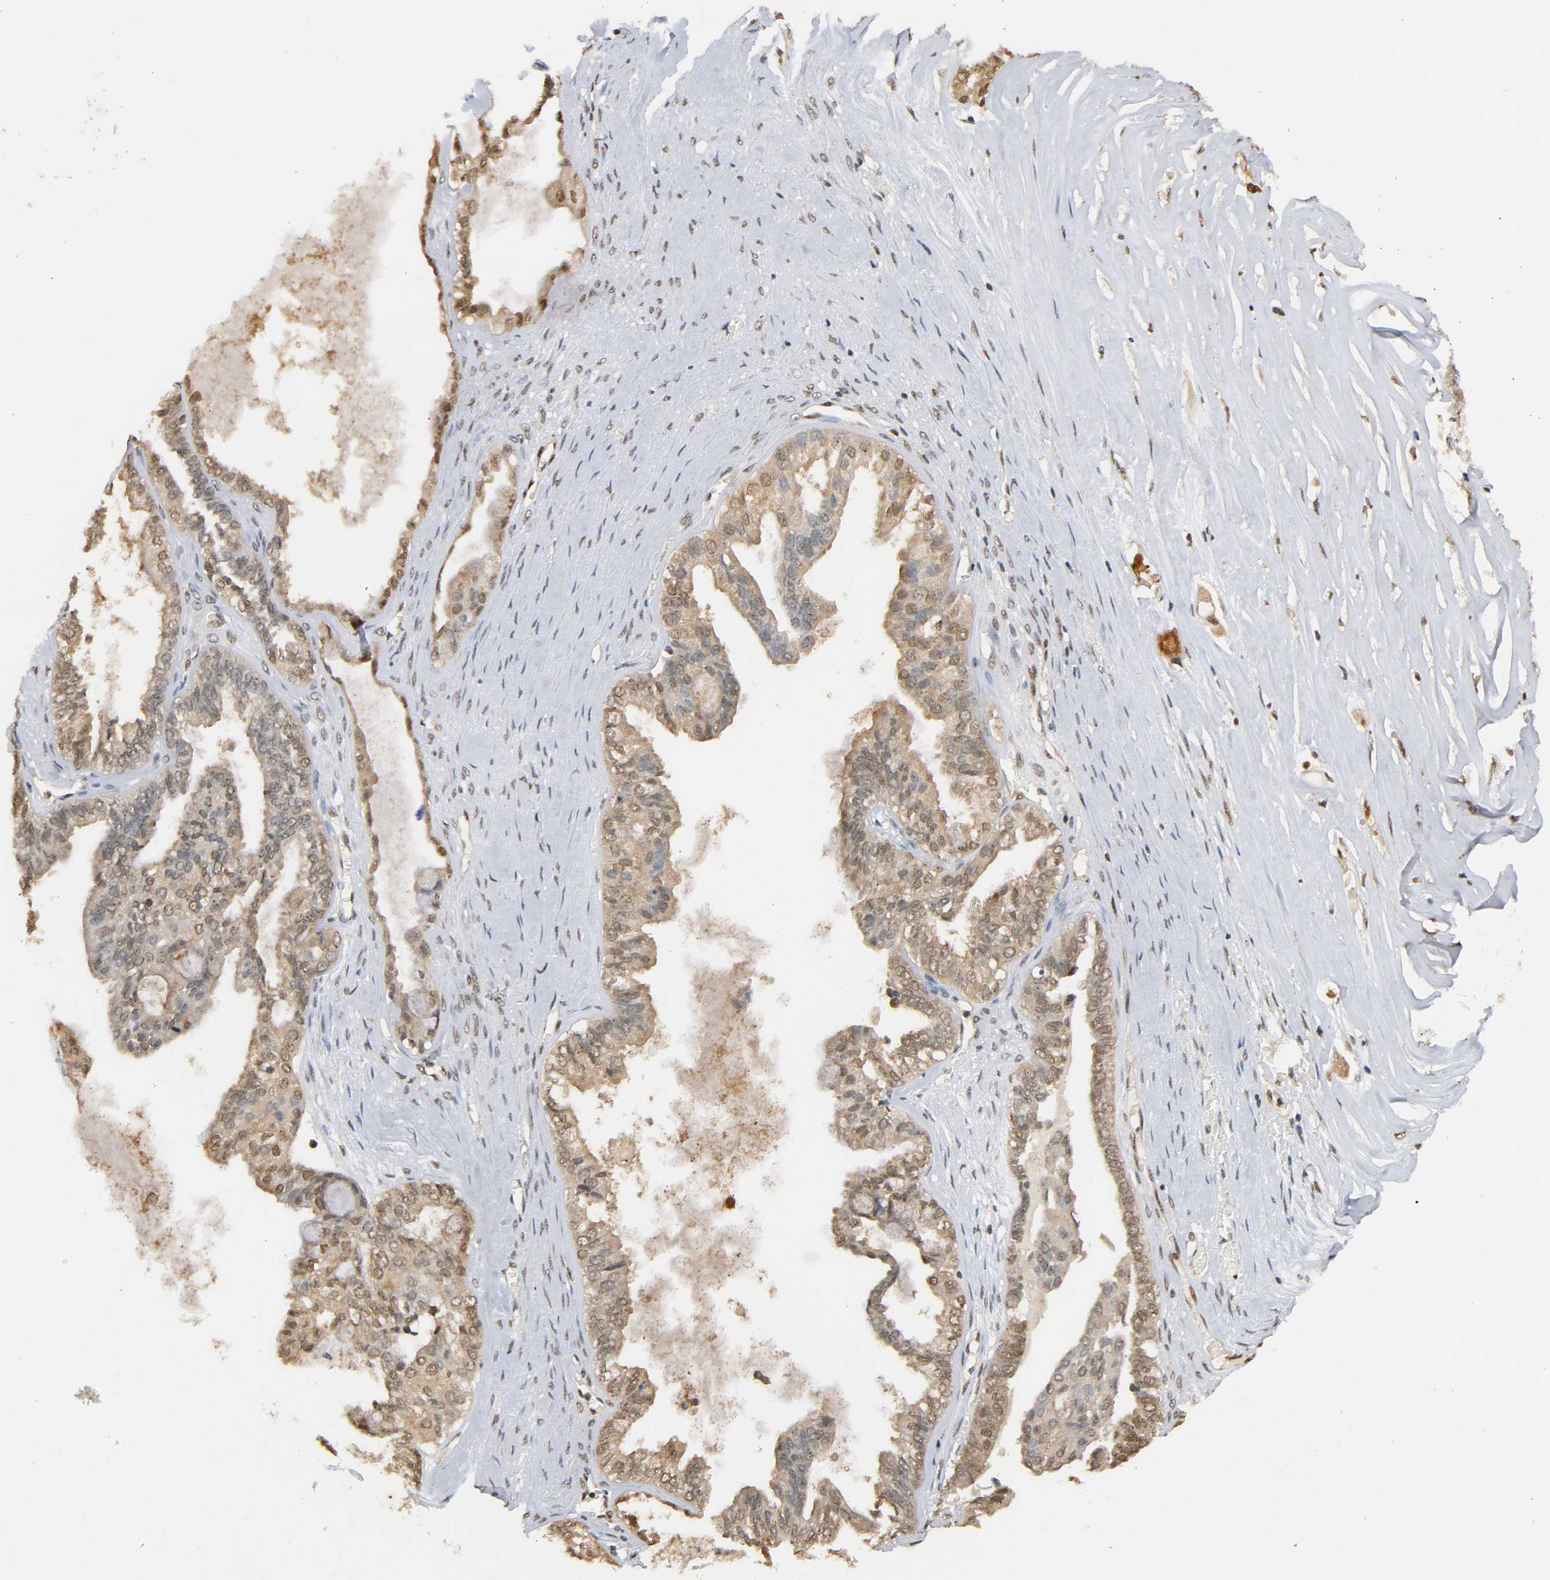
{"staining": {"intensity": "weak", "quantity": "25%-75%", "location": "nuclear"}, "tissue": "ovarian cancer", "cell_type": "Tumor cells", "image_type": "cancer", "snomed": [{"axis": "morphology", "description": "Carcinoma, NOS"}, {"axis": "morphology", "description": "Carcinoma, endometroid"}, {"axis": "topography", "description": "Ovary"}], "caption": "Weak nuclear protein staining is appreciated in about 25%-75% of tumor cells in ovarian cancer.", "gene": "UBC", "patient": {"sex": "female", "age": 50}}